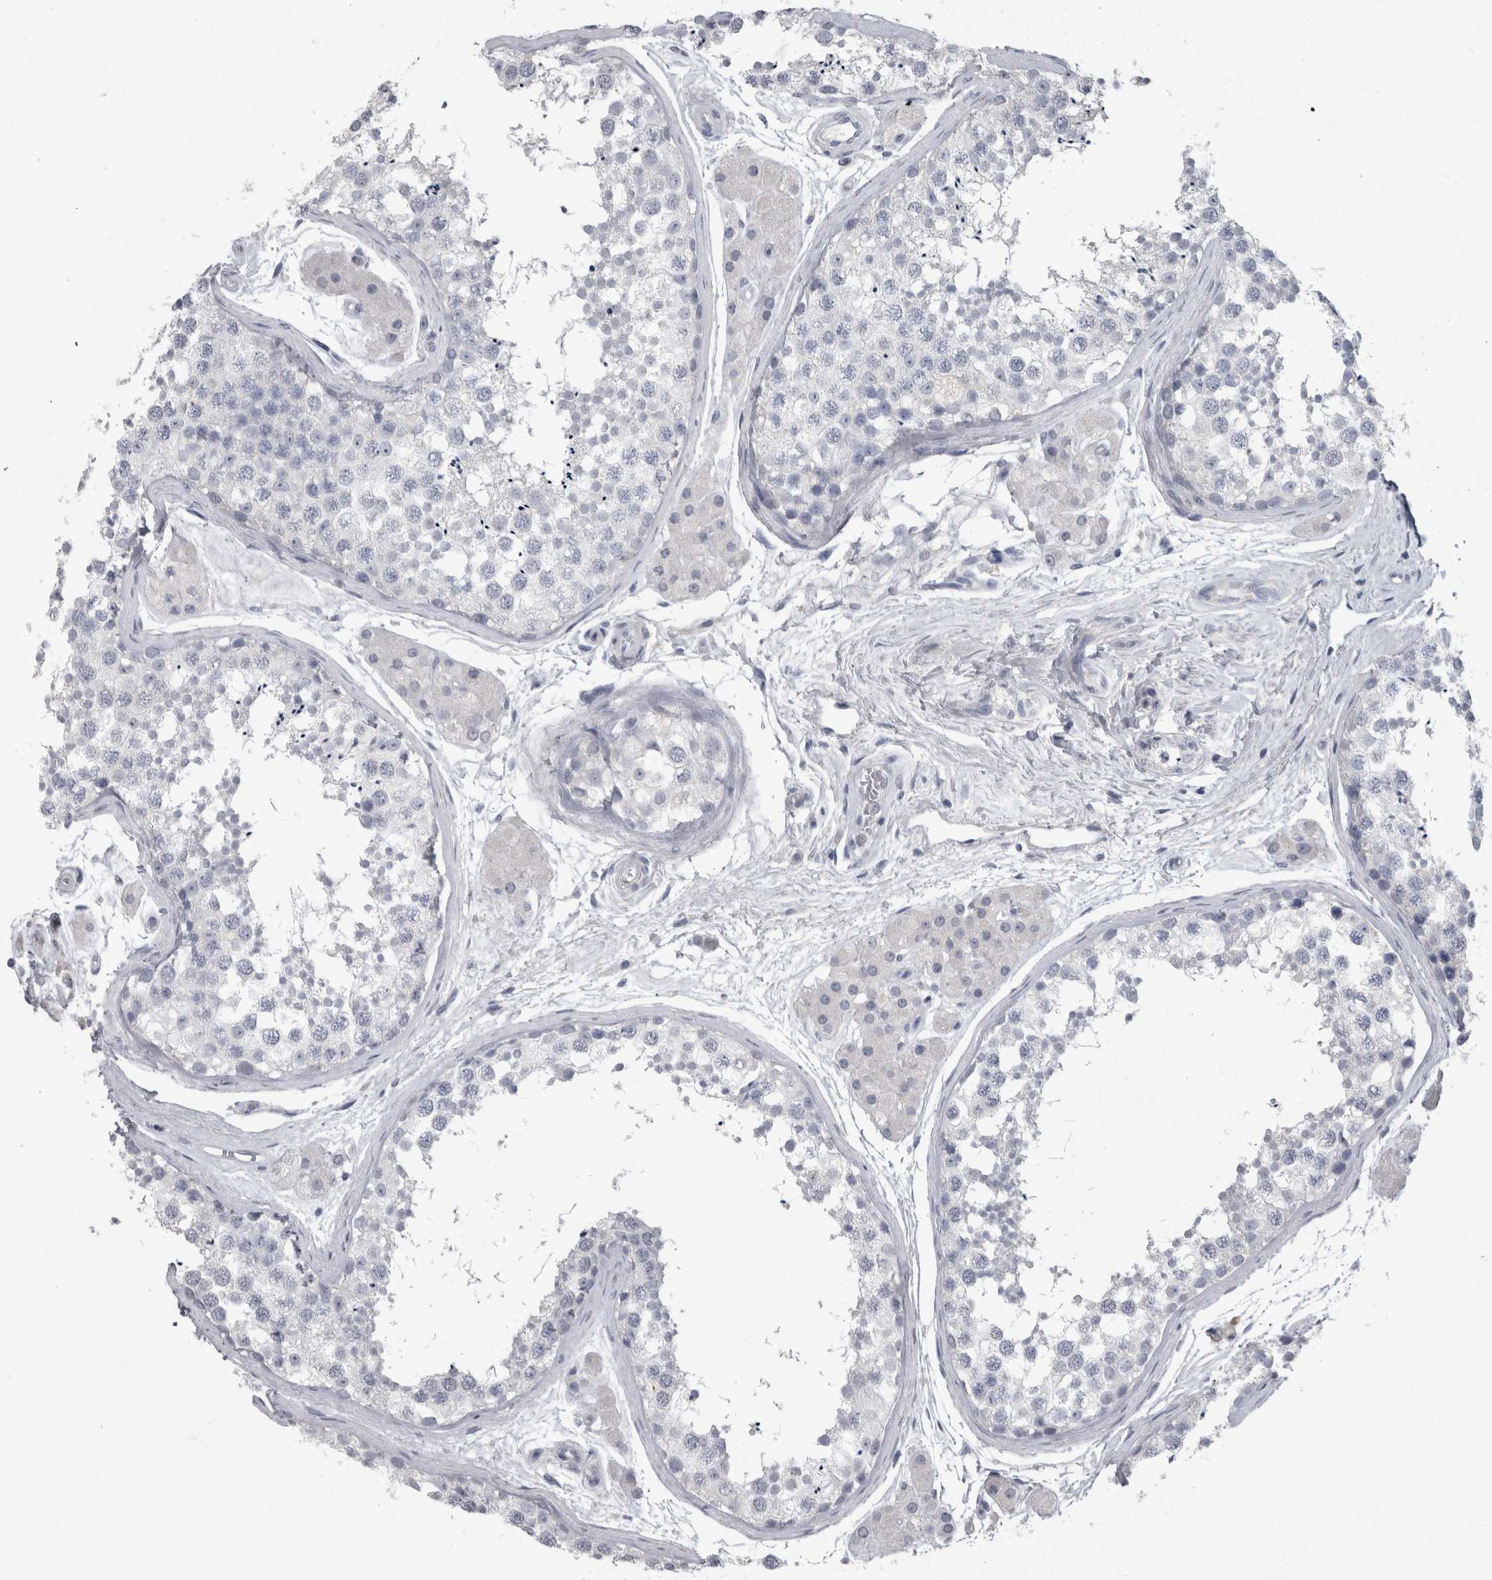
{"staining": {"intensity": "negative", "quantity": "none", "location": "none"}, "tissue": "testis", "cell_type": "Cells in seminiferous ducts", "image_type": "normal", "snomed": [{"axis": "morphology", "description": "Normal tissue, NOS"}, {"axis": "topography", "description": "Testis"}], "caption": "An image of testis stained for a protein shows no brown staining in cells in seminiferous ducts. (Brightfield microscopy of DAB immunohistochemistry at high magnification).", "gene": "PDX1", "patient": {"sex": "male", "age": 56}}